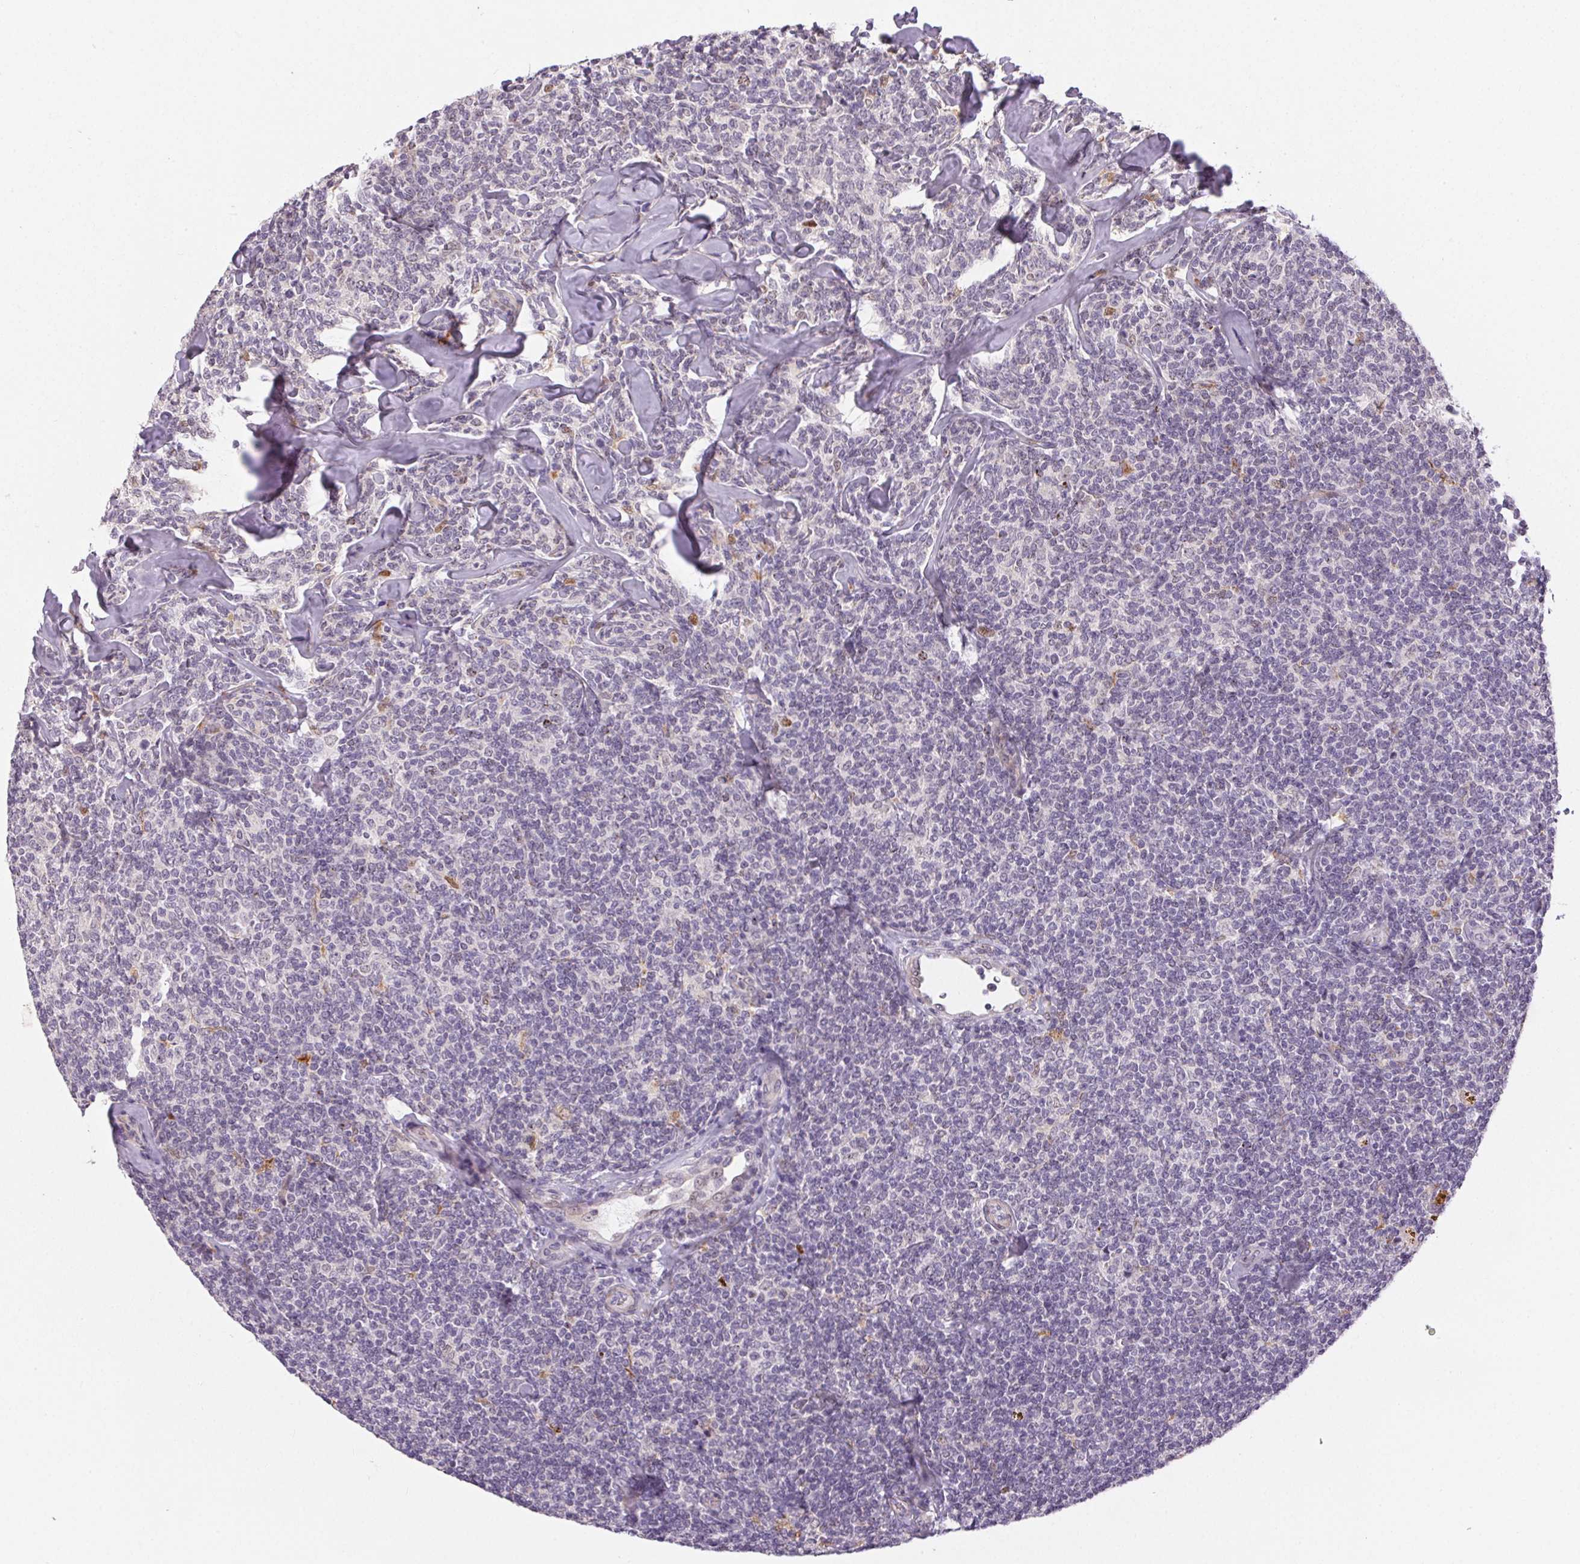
{"staining": {"intensity": "negative", "quantity": "none", "location": "none"}, "tissue": "lymphoma", "cell_type": "Tumor cells", "image_type": "cancer", "snomed": [{"axis": "morphology", "description": "Malignant lymphoma, non-Hodgkin's type, Low grade"}, {"axis": "topography", "description": "Lymph node"}], "caption": "Photomicrograph shows no significant protein staining in tumor cells of malignant lymphoma, non-Hodgkin's type (low-grade). The staining is performed using DAB brown chromogen with nuclei counter-stained in using hematoxylin.", "gene": "RPGRIP1", "patient": {"sex": "female", "age": 56}}